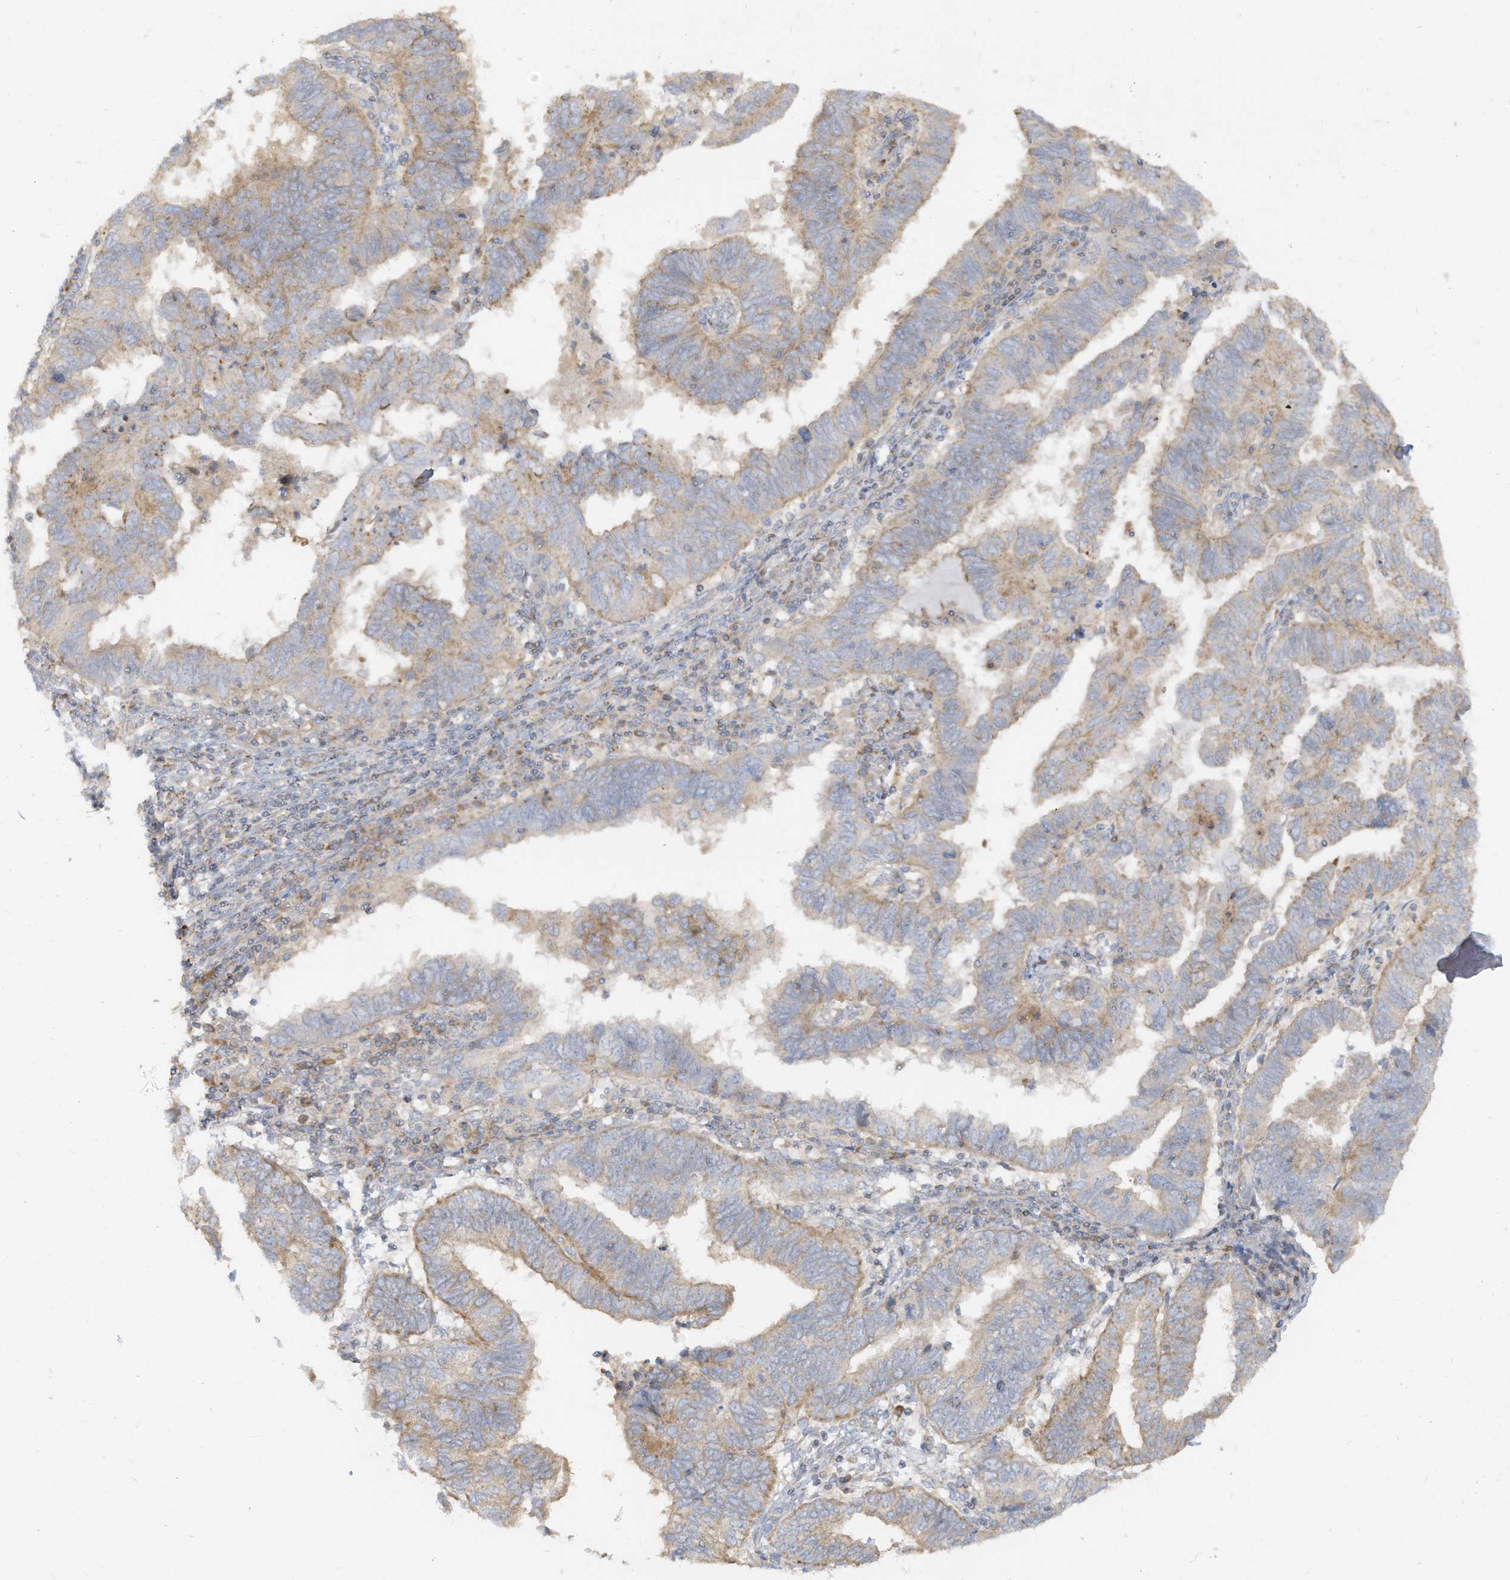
{"staining": {"intensity": "weak", "quantity": "25%-75%", "location": "cytoplasmic/membranous"}, "tissue": "endometrial cancer", "cell_type": "Tumor cells", "image_type": "cancer", "snomed": [{"axis": "morphology", "description": "Adenocarcinoma, NOS"}, {"axis": "topography", "description": "Uterus"}], "caption": "Protein staining by immunohistochemistry (IHC) demonstrates weak cytoplasmic/membranous staining in about 25%-75% of tumor cells in endometrial cancer (adenocarcinoma).", "gene": "GTPBP2", "patient": {"sex": "female", "age": 77}}